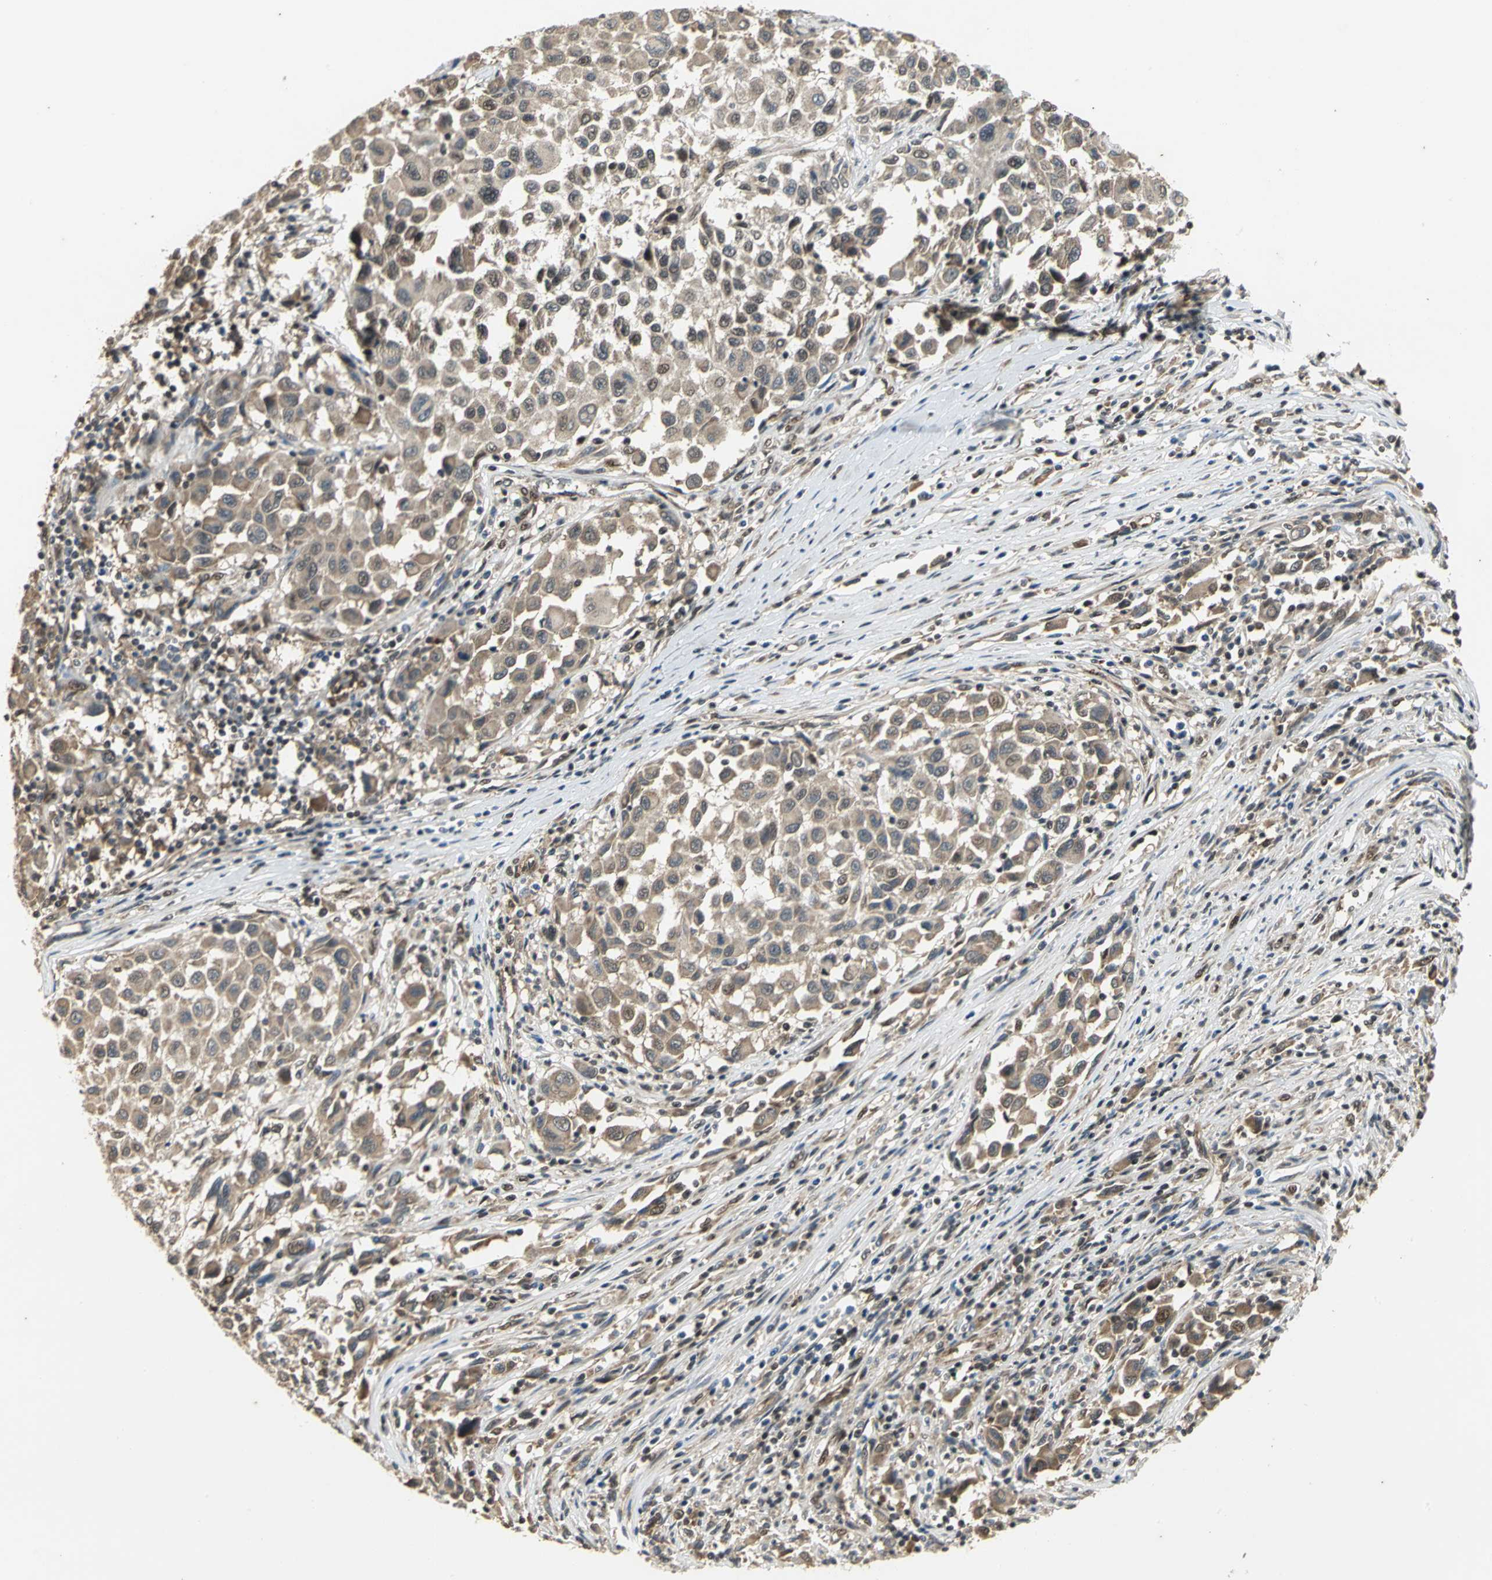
{"staining": {"intensity": "moderate", "quantity": "25%-75%", "location": "cytoplasmic/membranous"}, "tissue": "melanoma", "cell_type": "Tumor cells", "image_type": "cancer", "snomed": [{"axis": "morphology", "description": "Malignant melanoma, Metastatic site"}, {"axis": "topography", "description": "Lymph node"}], "caption": "Immunohistochemistry (IHC) micrograph of human melanoma stained for a protein (brown), which exhibits medium levels of moderate cytoplasmic/membranous positivity in about 25%-75% of tumor cells.", "gene": "NOTCH3", "patient": {"sex": "male", "age": 61}}